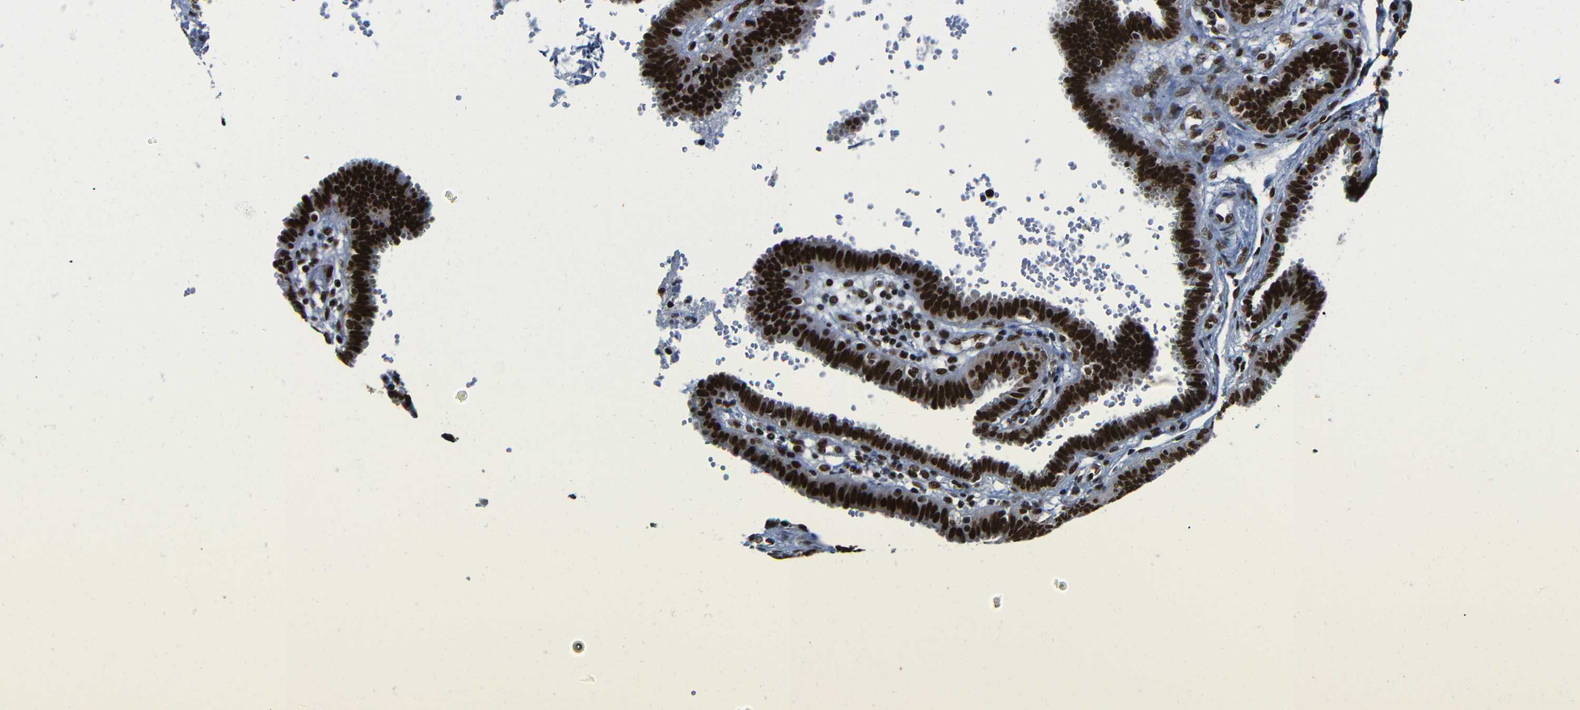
{"staining": {"intensity": "strong", "quantity": ">75%", "location": "nuclear"}, "tissue": "fallopian tube", "cell_type": "Glandular cells", "image_type": "normal", "snomed": [{"axis": "morphology", "description": "Normal tissue, NOS"}, {"axis": "topography", "description": "Fallopian tube"}], "caption": "The photomicrograph exhibits staining of unremarkable fallopian tube, revealing strong nuclear protein positivity (brown color) within glandular cells.", "gene": "PTBP1", "patient": {"sex": "female", "age": 32}}